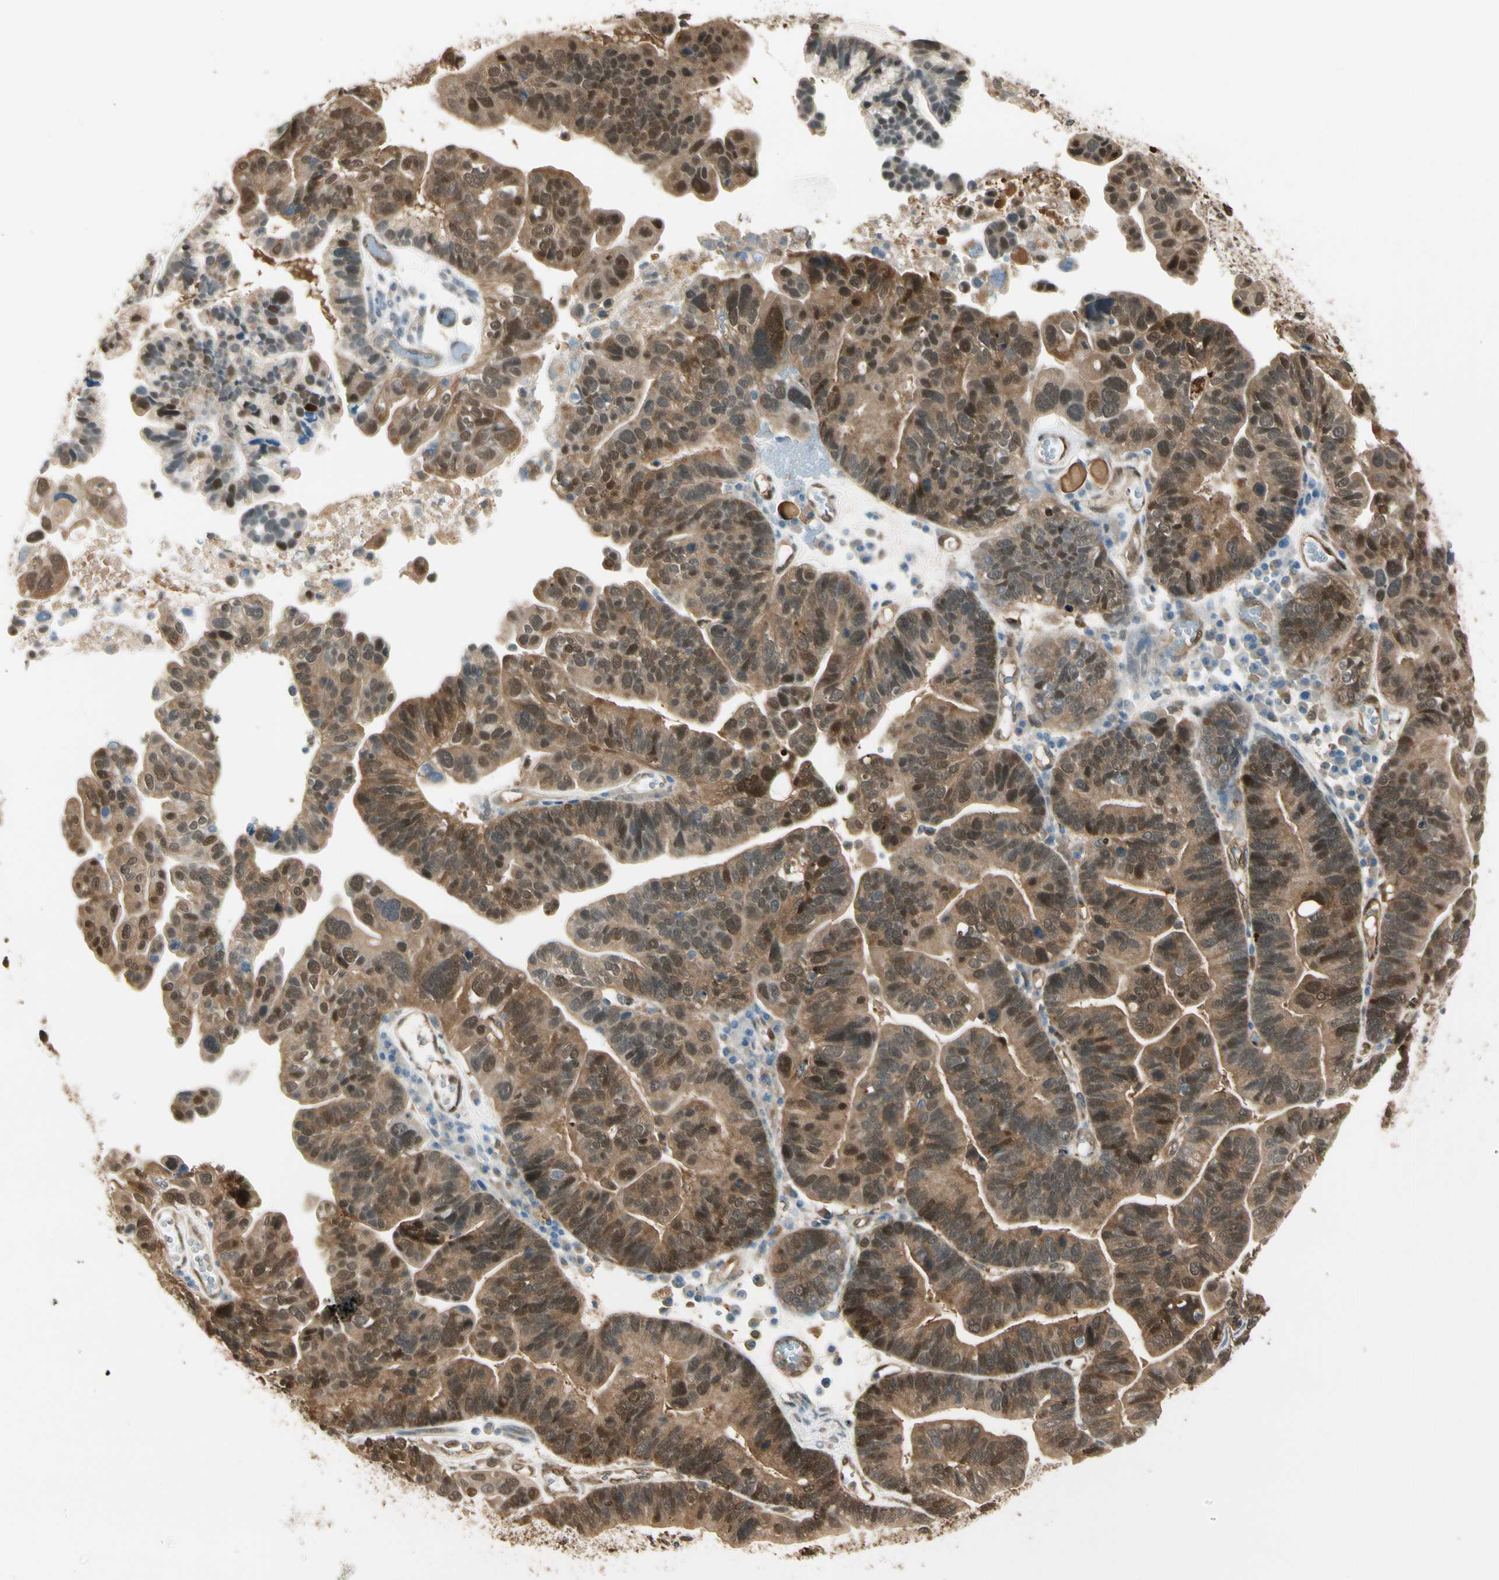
{"staining": {"intensity": "strong", "quantity": ">75%", "location": "cytoplasmic/membranous,nuclear"}, "tissue": "ovarian cancer", "cell_type": "Tumor cells", "image_type": "cancer", "snomed": [{"axis": "morphology", "description": "Cystadenocarcinoma, serous, NOS"}, {"axis": "topography", "description": "Ovary"}], "caption": "Ovarian cancer (serous cystadenocarcinoma) was stained to show a protein in brown. There is high levels of strong cytoplasmic/membranous and nuclear staining in approximately >75% of tumor cells.", "gene": "SERPINB6", "patient": {"sex": "female", "age": 56}}